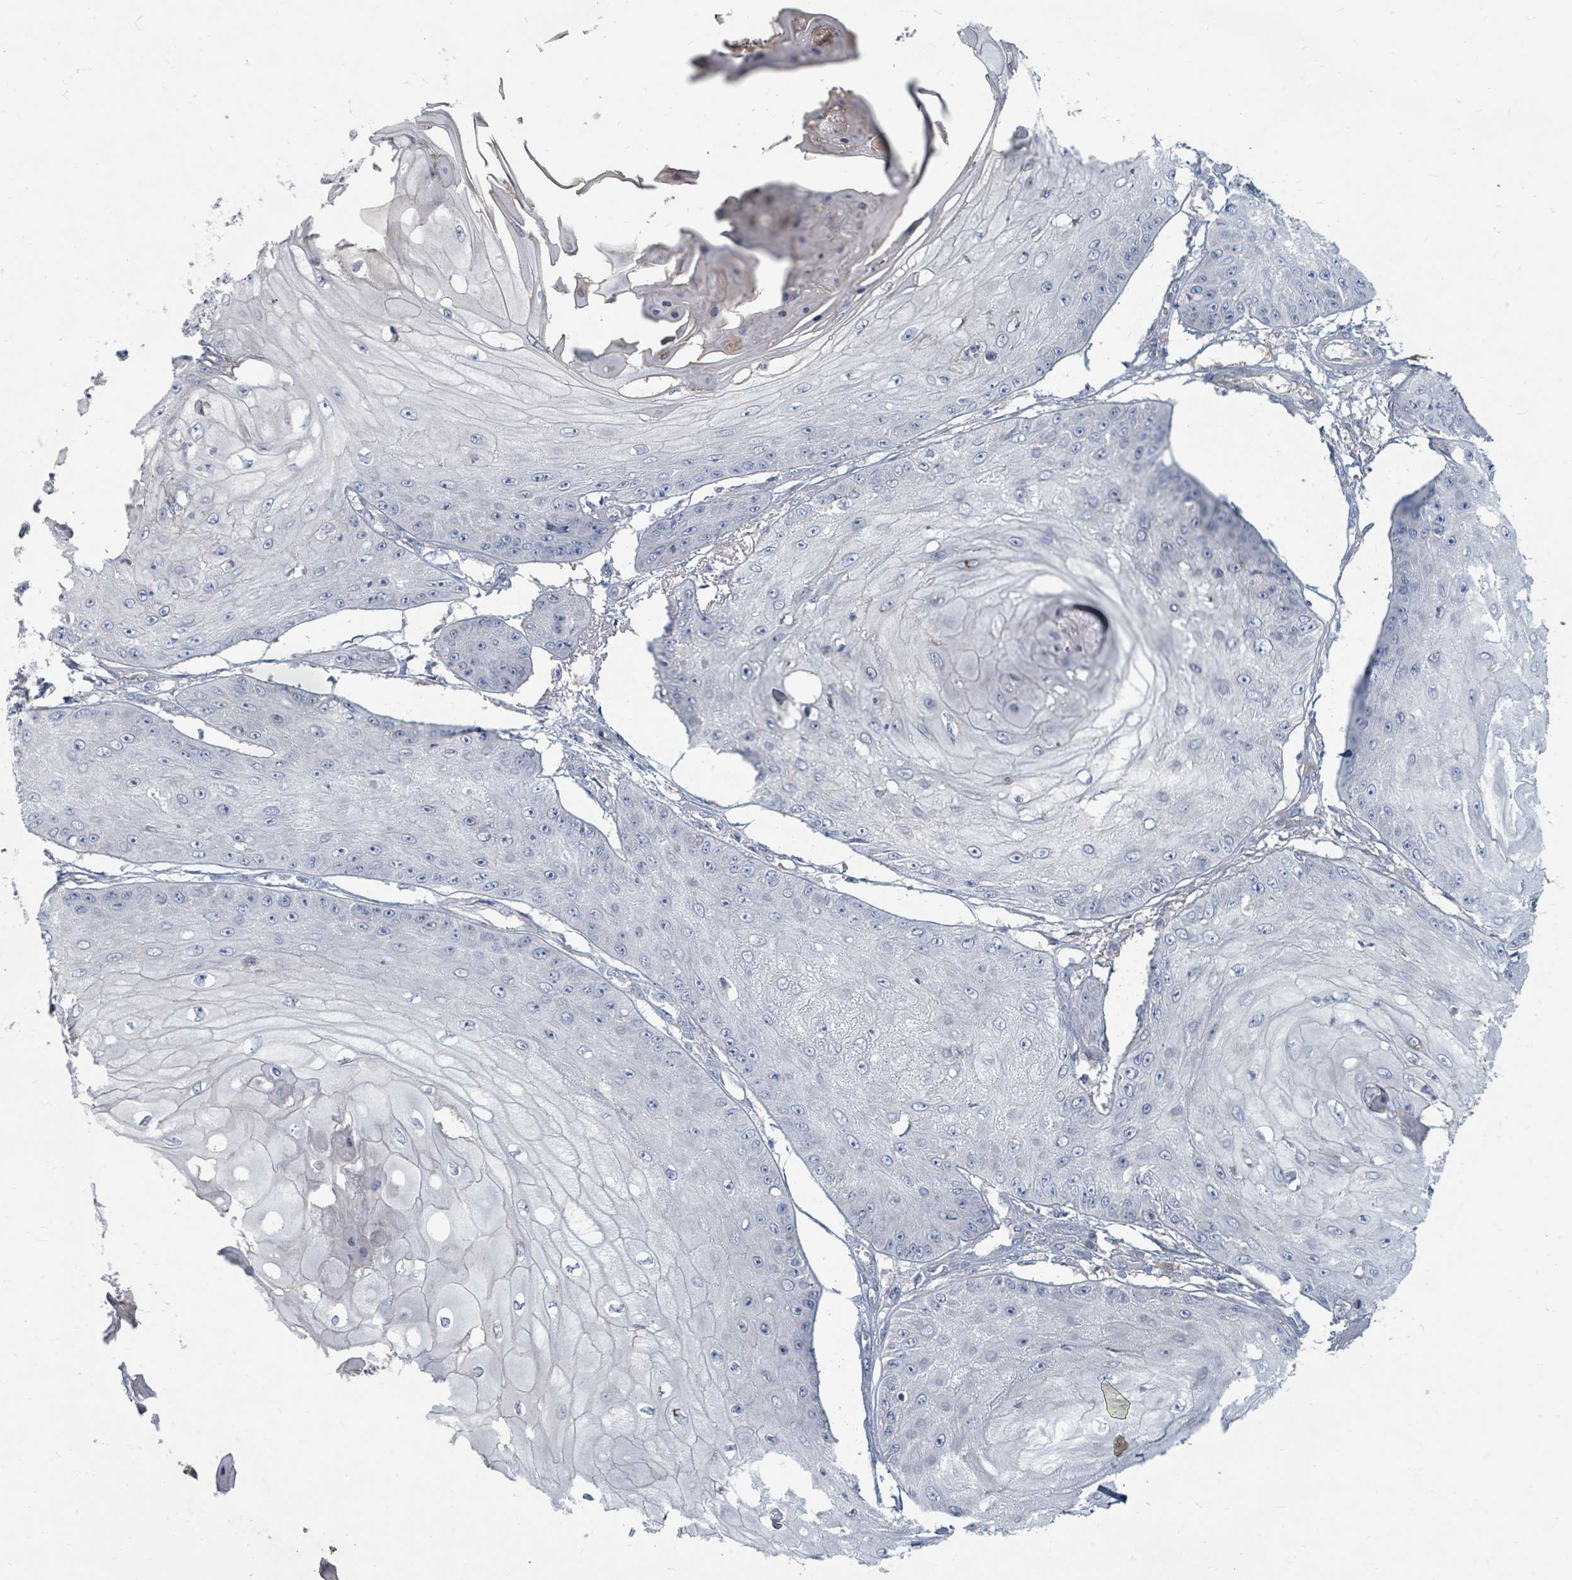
{"staining": {"intensity": "negative", "quantity": "none", "location": "none"}, "tissue": "skin cancer", "cell_type": "Tumor cells", "image_type": "cancer", "snomed": [{"axis": "morphology", "description": "Squamous cell carcinoma, NOS"}, {"axis": "topography", "description": "Skin"}], "caption": "This micrograph is of squamous cell carcinoma (skin) stained with immunohistochemistry (IHC) to label a protein in brown with the nuclei are counter-stained blue. There is no positivity in tumor cells. (Stains: DAB (3,3'-diaminobenzidine) immunohistochemistry with hematoxylin counter stain, Microscopy: brightfield microscopy at high magnification).", "gene": "ARGFX", "patient": {"sex": "male", "age": 70}}